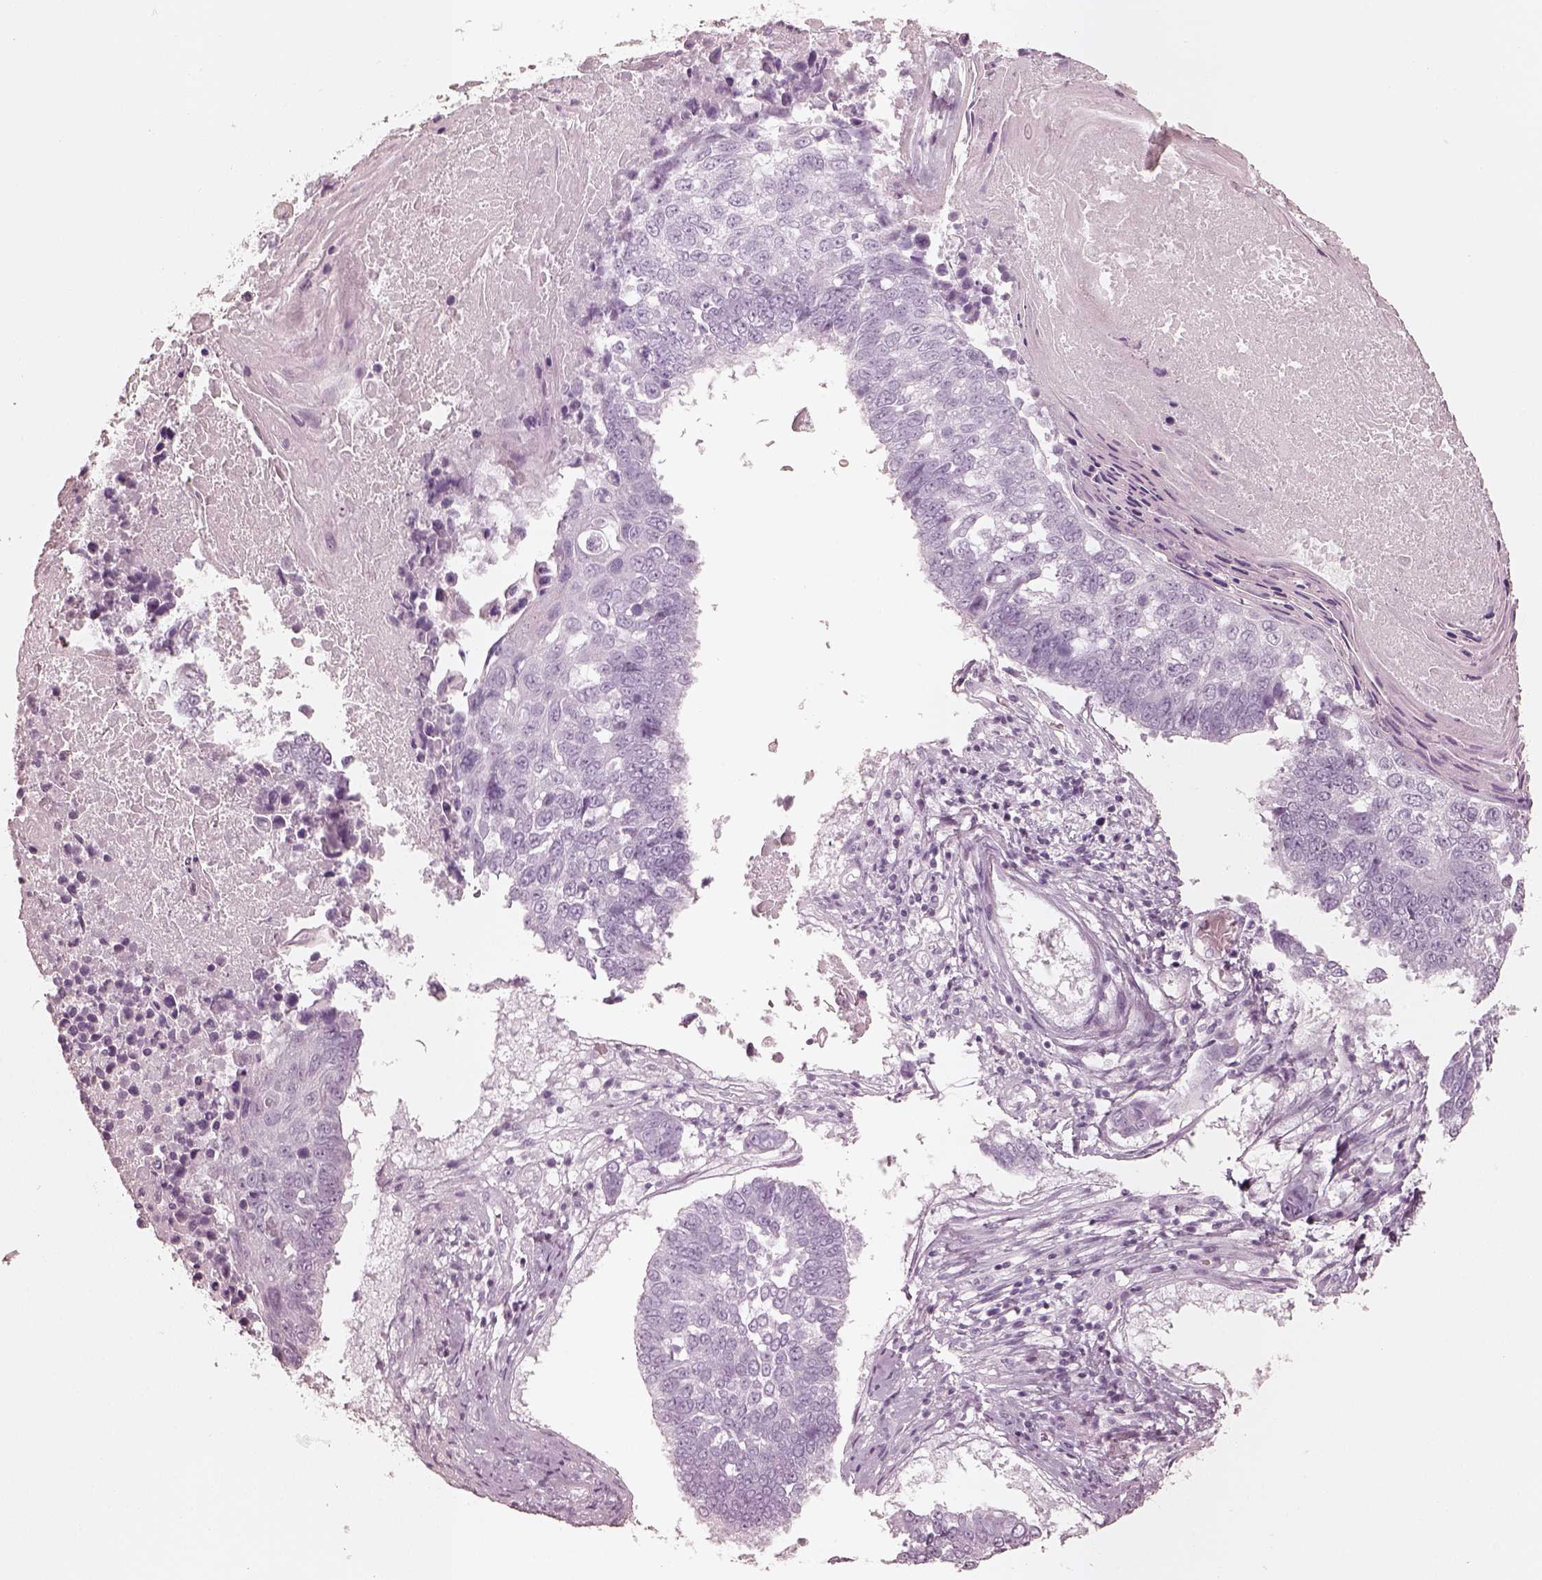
{"staining": {"intensity": "negative", "quantity": "none", "location": "none"}, "tissue": "lung cancer", "cell_type": "Tumor cells", "image_type": "cancer", "snomed": [{"axis": "morphology", "description": "Squamous cell carcinoma, NOS"}, {"axis": "topography", "description": "Lung"}], "caption": "High magnification brightfield microscopy of lung cancer (squamous cell carcinoma) stained with DAB (3,3'-diaminobenzidine) (brown) and counterstained with hematoxylin (blue): tumor cells show no significant positivity. (Brightfield microscopy of DAB (3,3'-diaminobenzidine) immunohistochemistry at high magnification).", "gene": "KRT72", "patient": {"sex": "male", "age": 73}}